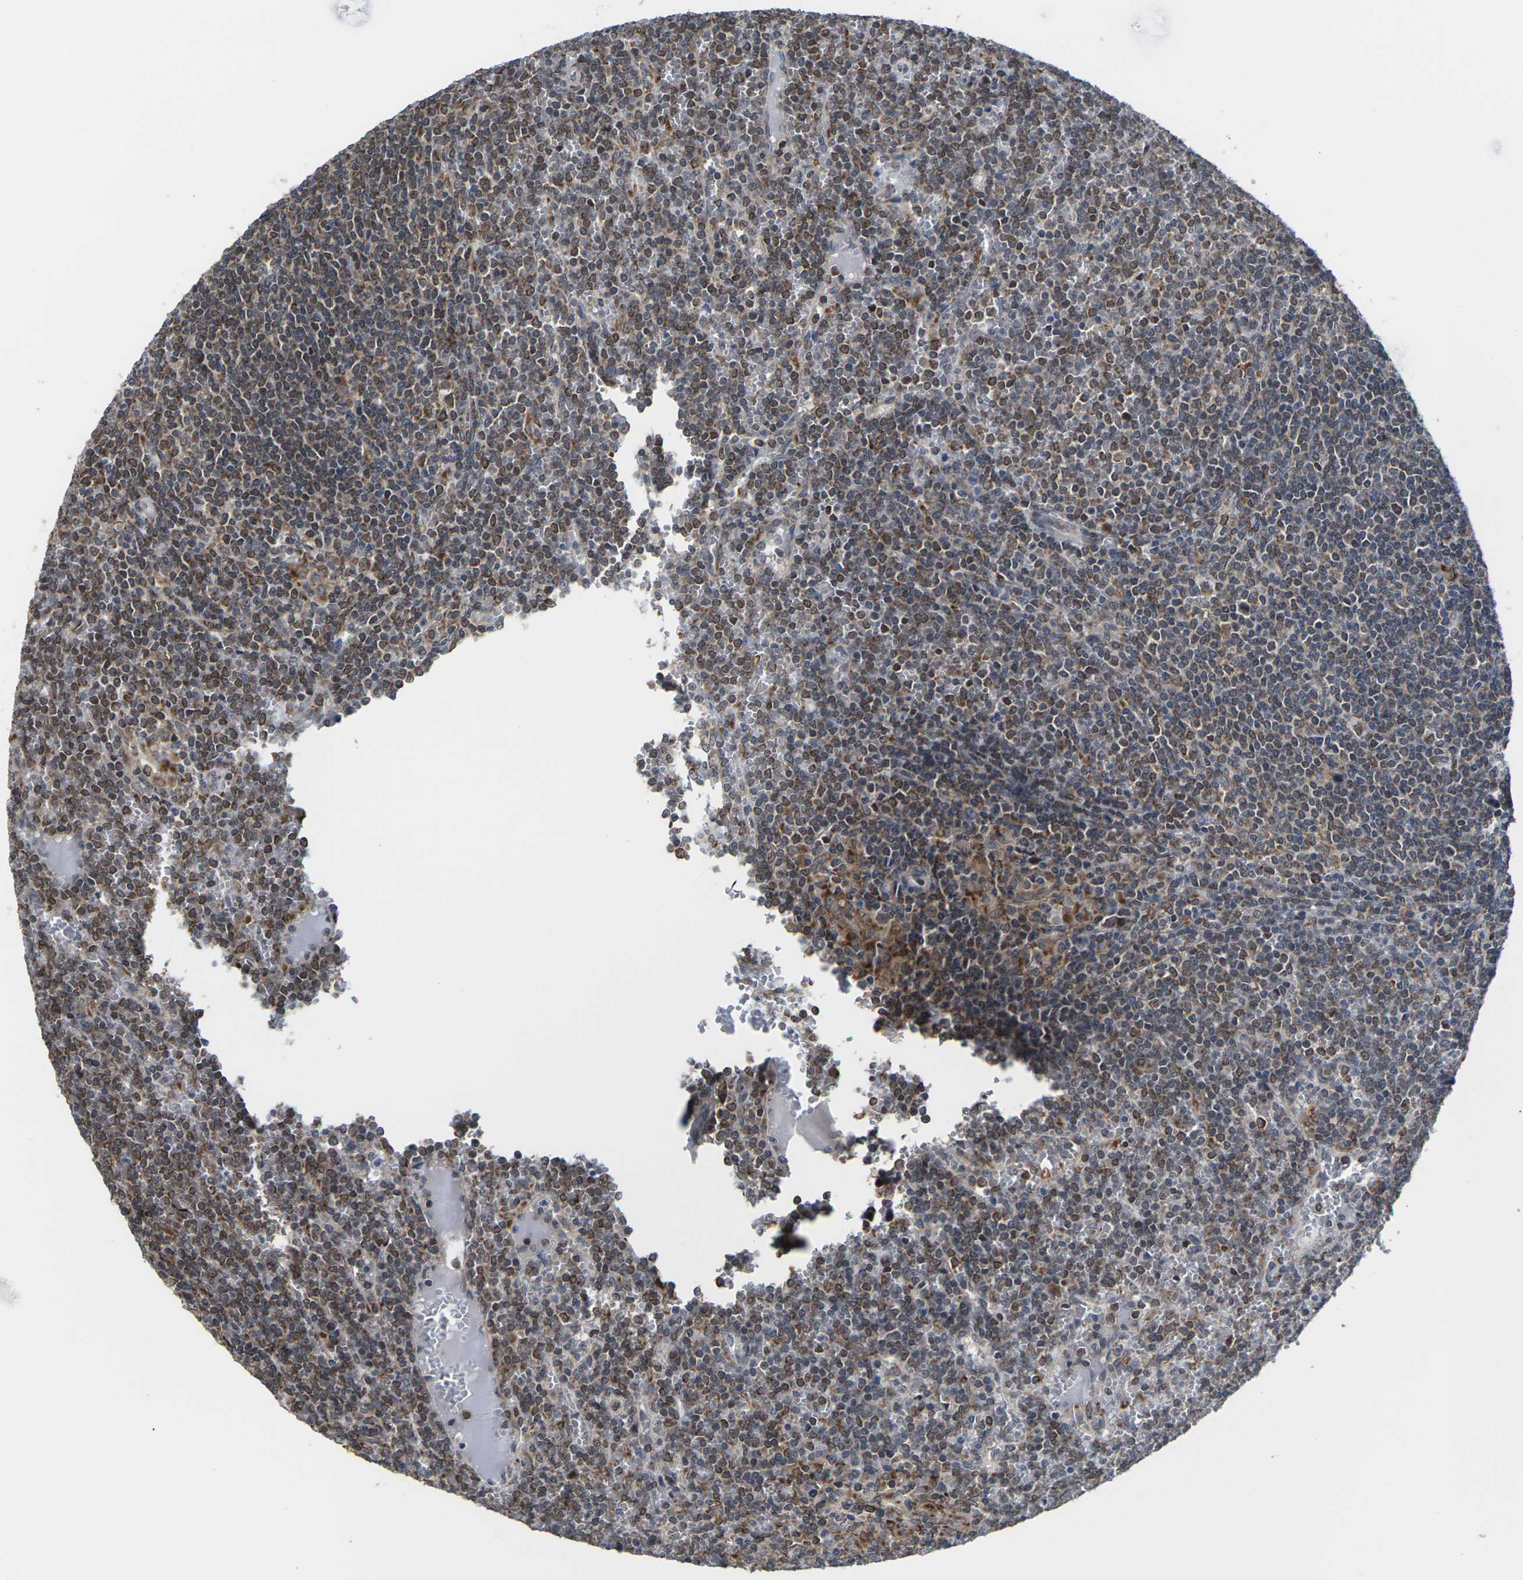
{"staining": {"intensity": "moderate", "quantity": ">75%", "location": "cytoplasmic/membranous"}, "tissue": "lymphoma", "cell_type": "Tumor cells", "image_type": "cancer", "snomed": [{"axis": "morphology", "description": "Malignant lymphoma, non-Hodgkin's type, Low grade"}, {"axis": "topography", "description": "Spleen"}], "caption": "A histopathology image showing moderate cytoplasmic/membranous staining in about >75% of tumor cells in lymphoma, as visualized by brown immunohistochemical staining.", "gene": "PDZK1IP1", "patient": {"sex": "female", "age": 19}}